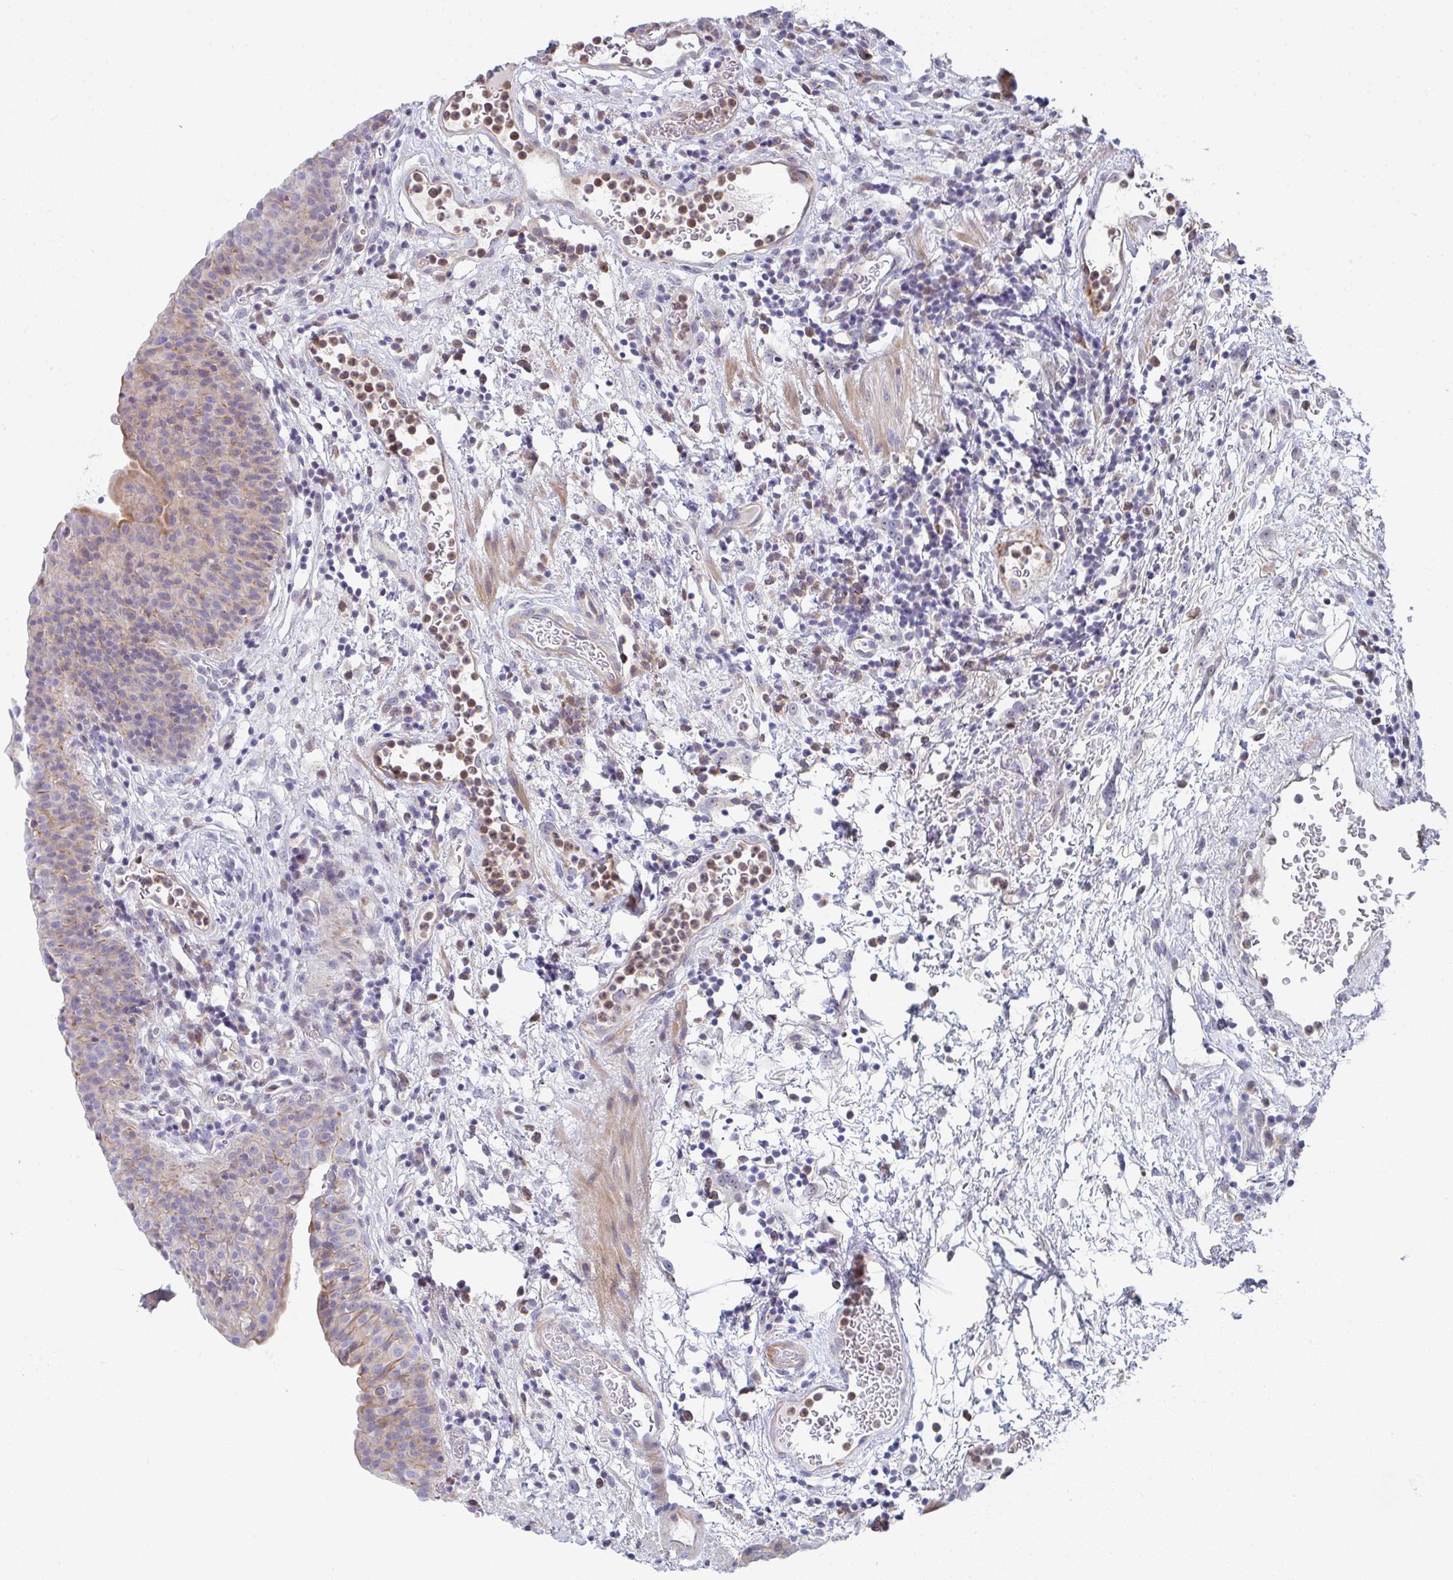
{"staining": {"intensity": "weak", "quantity": "25%-75%", "location": "cytoplasmic/membranous,nuclear"}, "tissue": "urinary bladder", "cell_type": "Urothelial cells", "image_type": "normal", "snomed": [{"axis": "morphology", "description": "Normal tissue, NOS"}, {"axis": "morphology", "description": "Inflammation, NOS"}, {"axis": "topography", "description": "Urinary bladder"}], "caption": "IHC image of benign human urinary bladder stained for a protein (brown), which reveals low levels of weak cytoplasmic/membranous,nuclear staining in approximately 25%-75% of urothelial cells.", "gene": "KLHL33", "patient": {"sex": "male", "age": 57}}